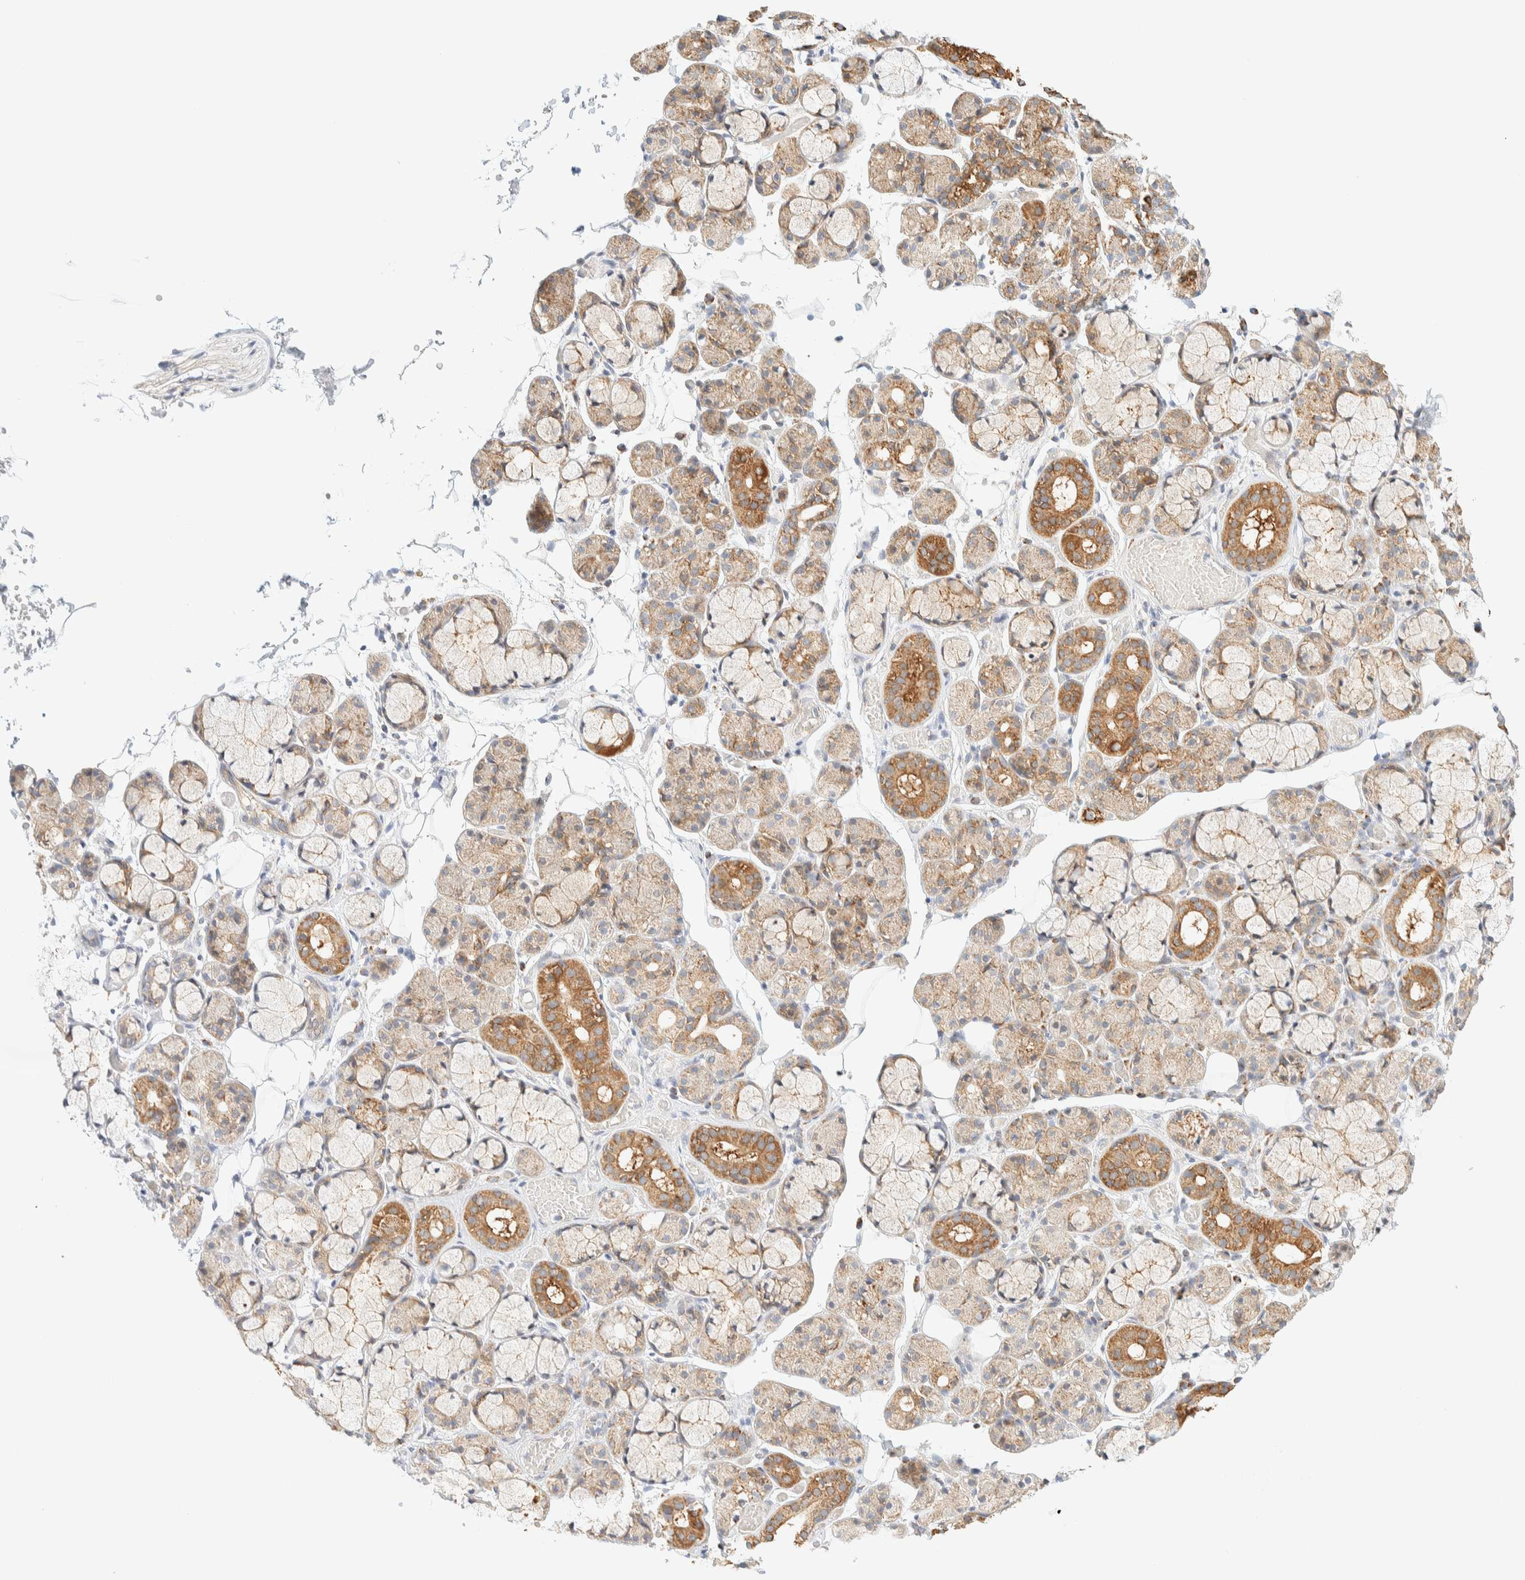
{"staining": {"intensity": "moderate", "quantity": "25%-75%", "location": "cytoplasmic/membranous"}, "tissue": "salivary gland", "cell_type": "Glandular cells", "image_type": "normal", "snomed": [{"axis": "morphology", "description": "Normal tissue, NOS"}, {"axis": "topography", "description": "Salivary gland"}], "caption": "Benign salivary gland shows moderate cytoplasmic/membranous positivity in about 25%-75% of glandular cells.", "gene": "PPM1K", "patient": {"sex": "male", "age": 63}}